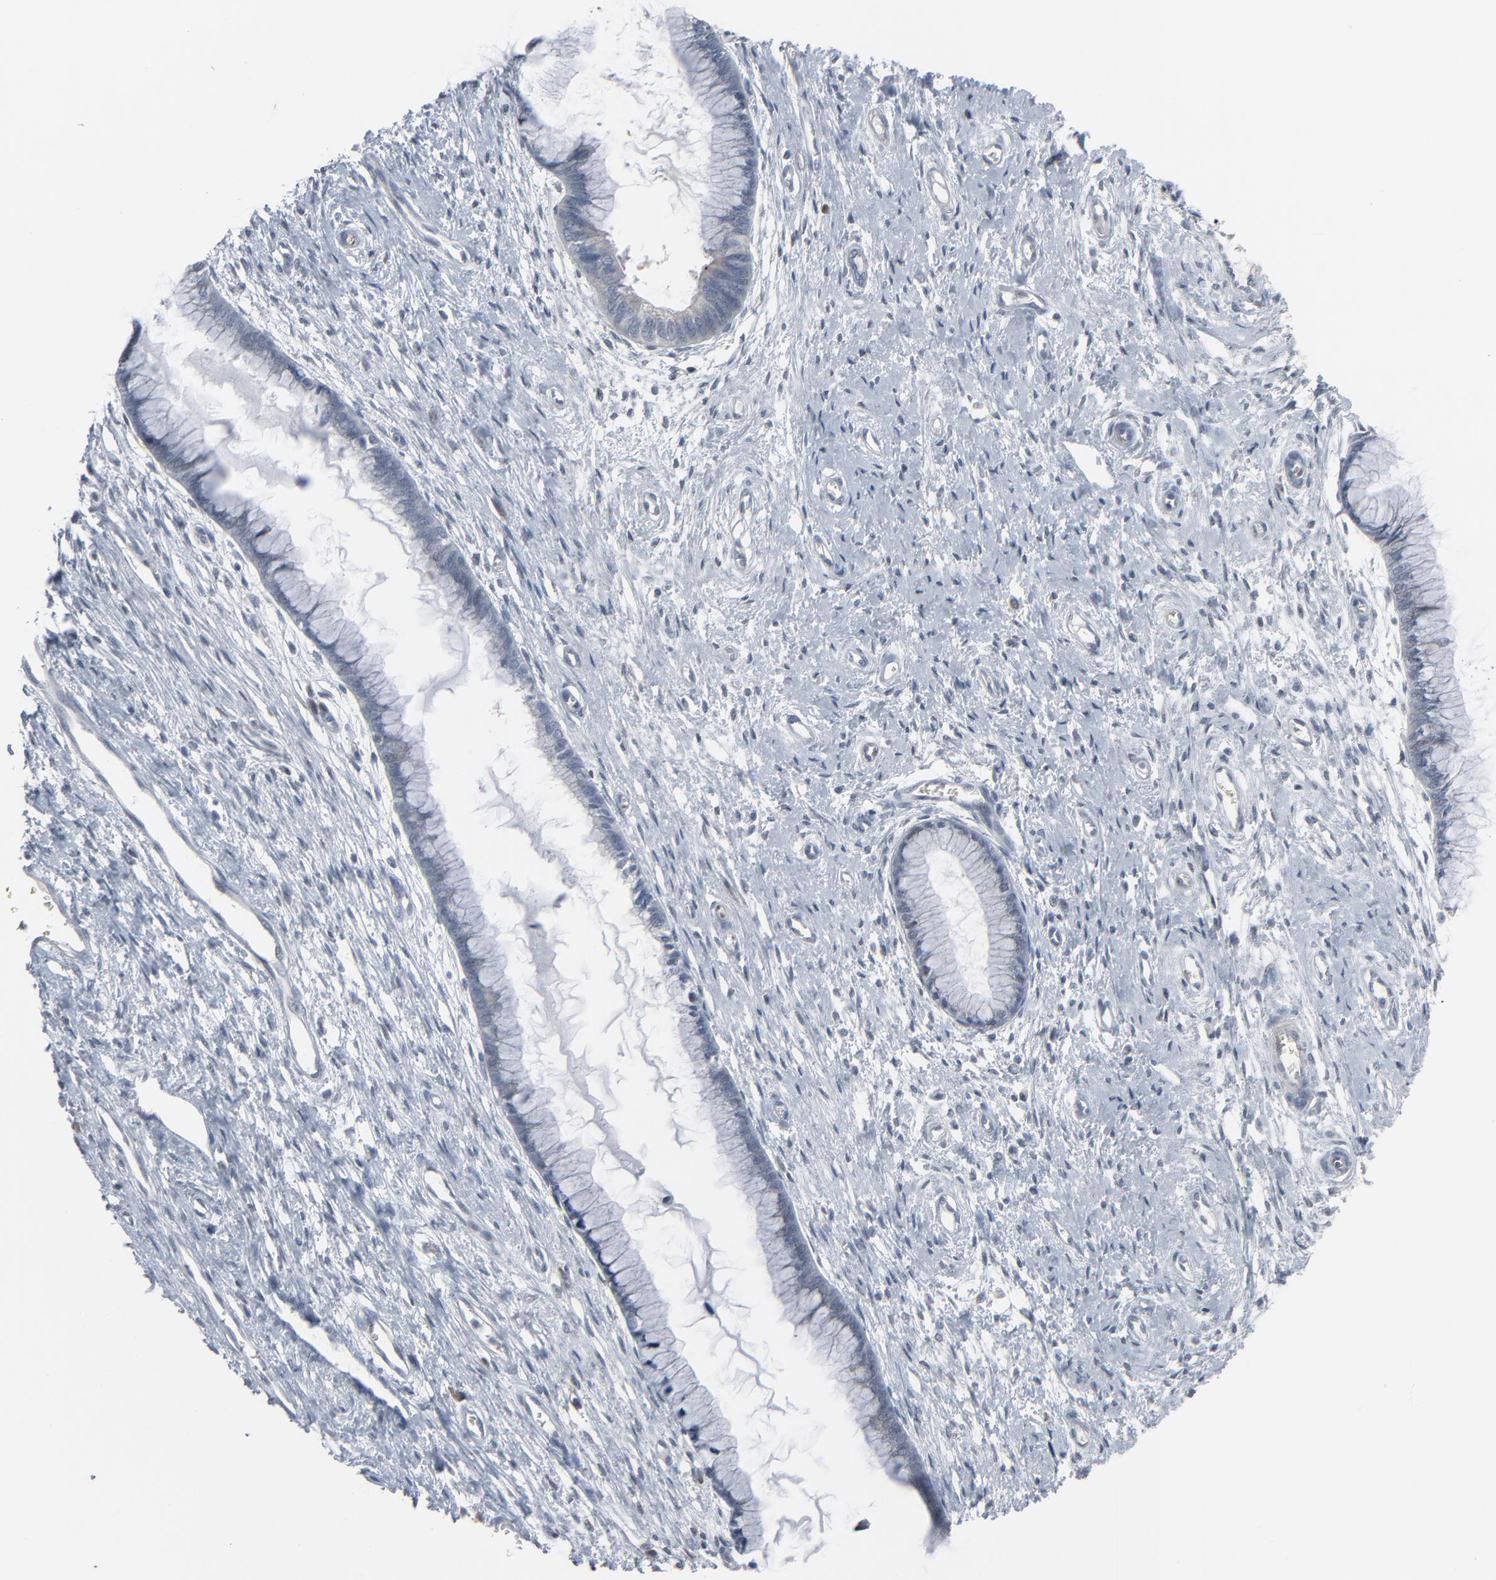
{"staining": {"intensity": "negative", "quantity": "none", "location": "none"}, "tissue": "cervix", "cell_type": "Glandular cells", "image_type": "normal", "snomed": [{"axis": "morphology", "description": "Normal tissue, NOS"}, {"axis": "topography", "description": "Cervix"}], "caption": "Immunohistochemistry (IHC) of benign cervix exhibits no expression in glandular cells. (DAB (3,3'-diaminobenzidine) IHC, high magnification).", "gene": "SAGE1", "patient": {"sex": "female", "age": 55}}